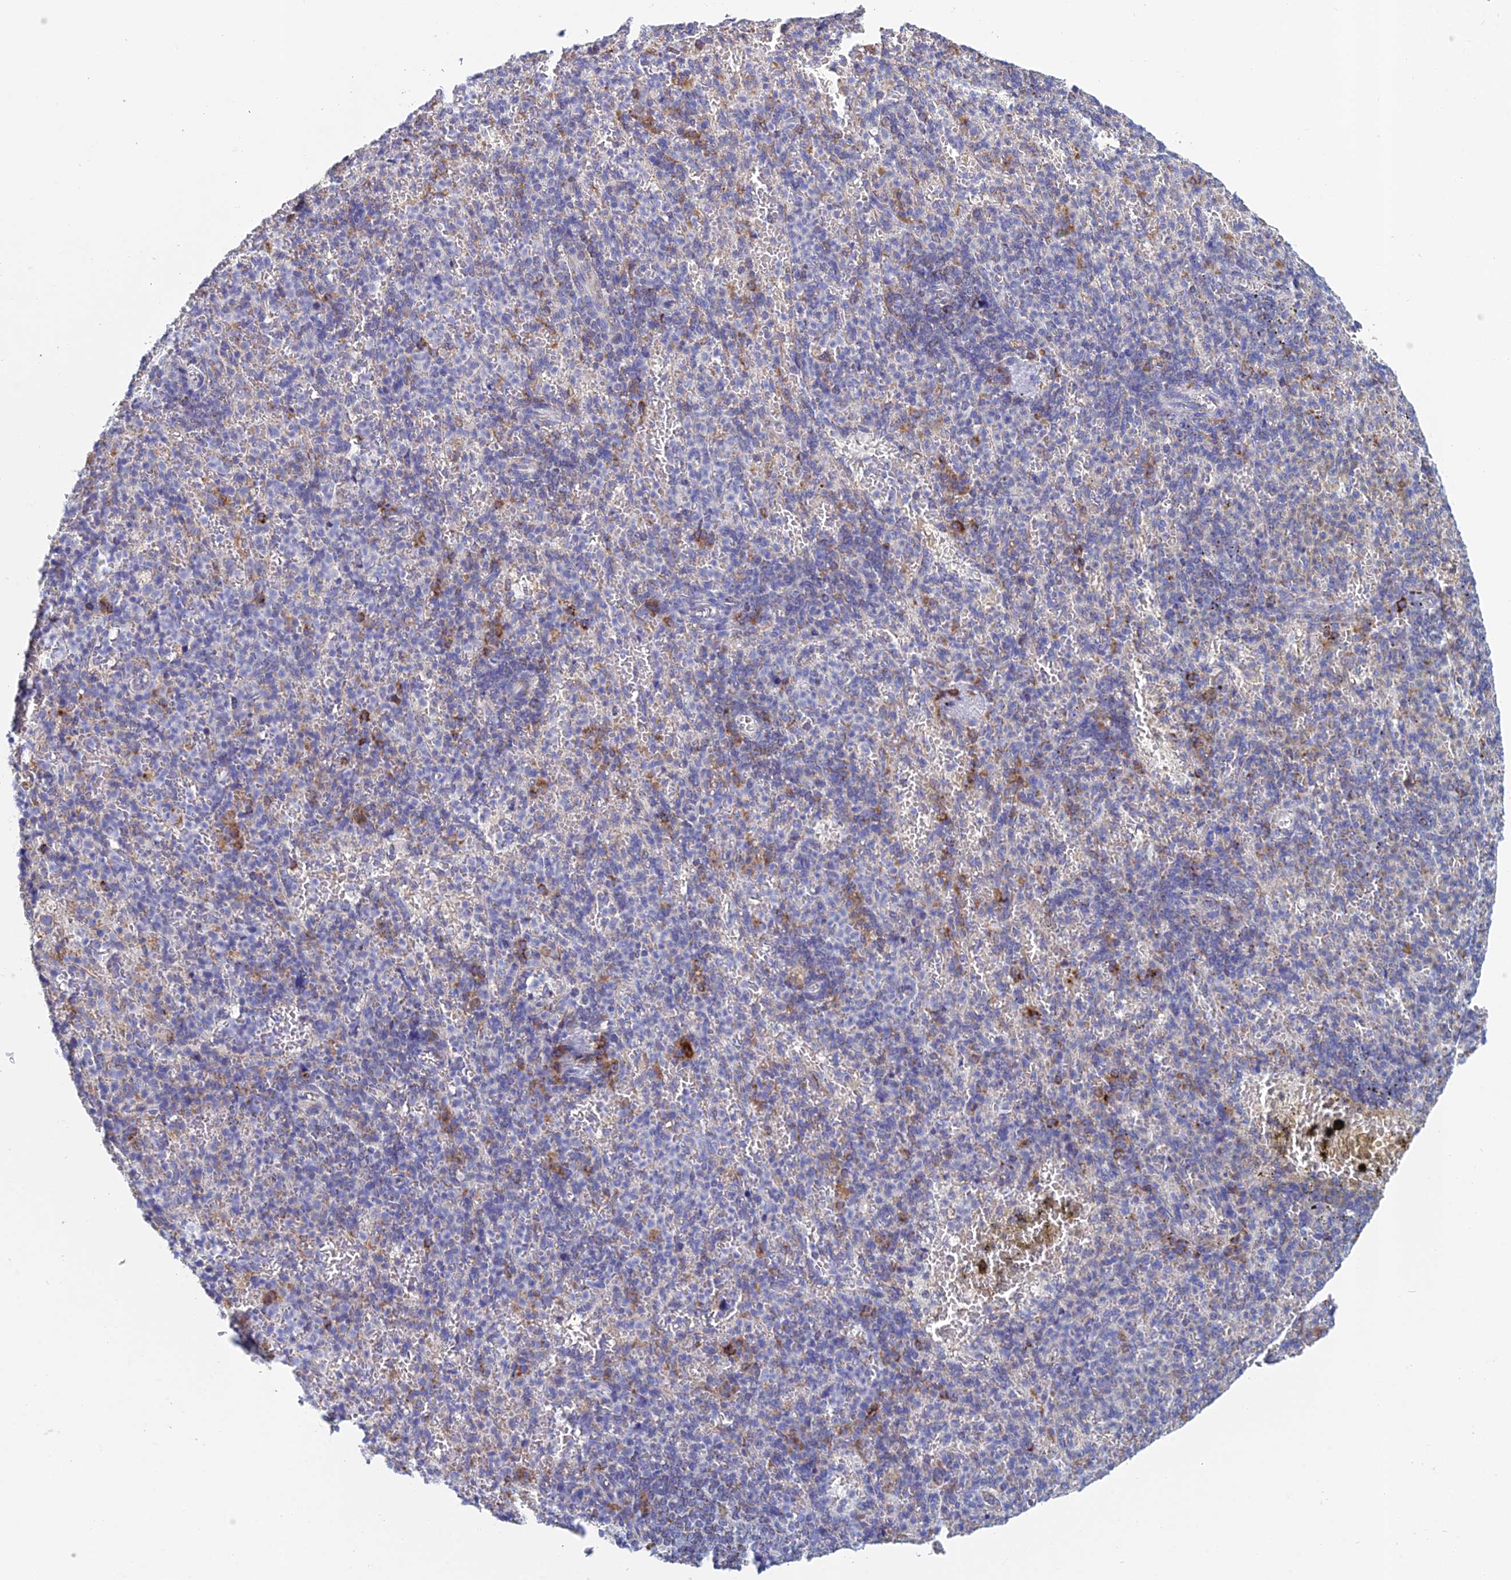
{"staining": {"intensity": "weak", "quantity": "<25%", "location": "cytoplasmic/membranous"}, "tissue": "spleen", "cell_type": "Cells in red pulp", "image_type": "normal", "snomed": [{"axis": "morphology", "description": "Normal tissue, NOS"}, {"axis": "topography", "description": "Spleen"}], "caption": "Human spleen stained for a protein using immunohistochemistry (IHC) reveals no positivity in cells in red pulp.", "gene": "CRACR2B", "patient": {"sex": "female", "age": 74}}